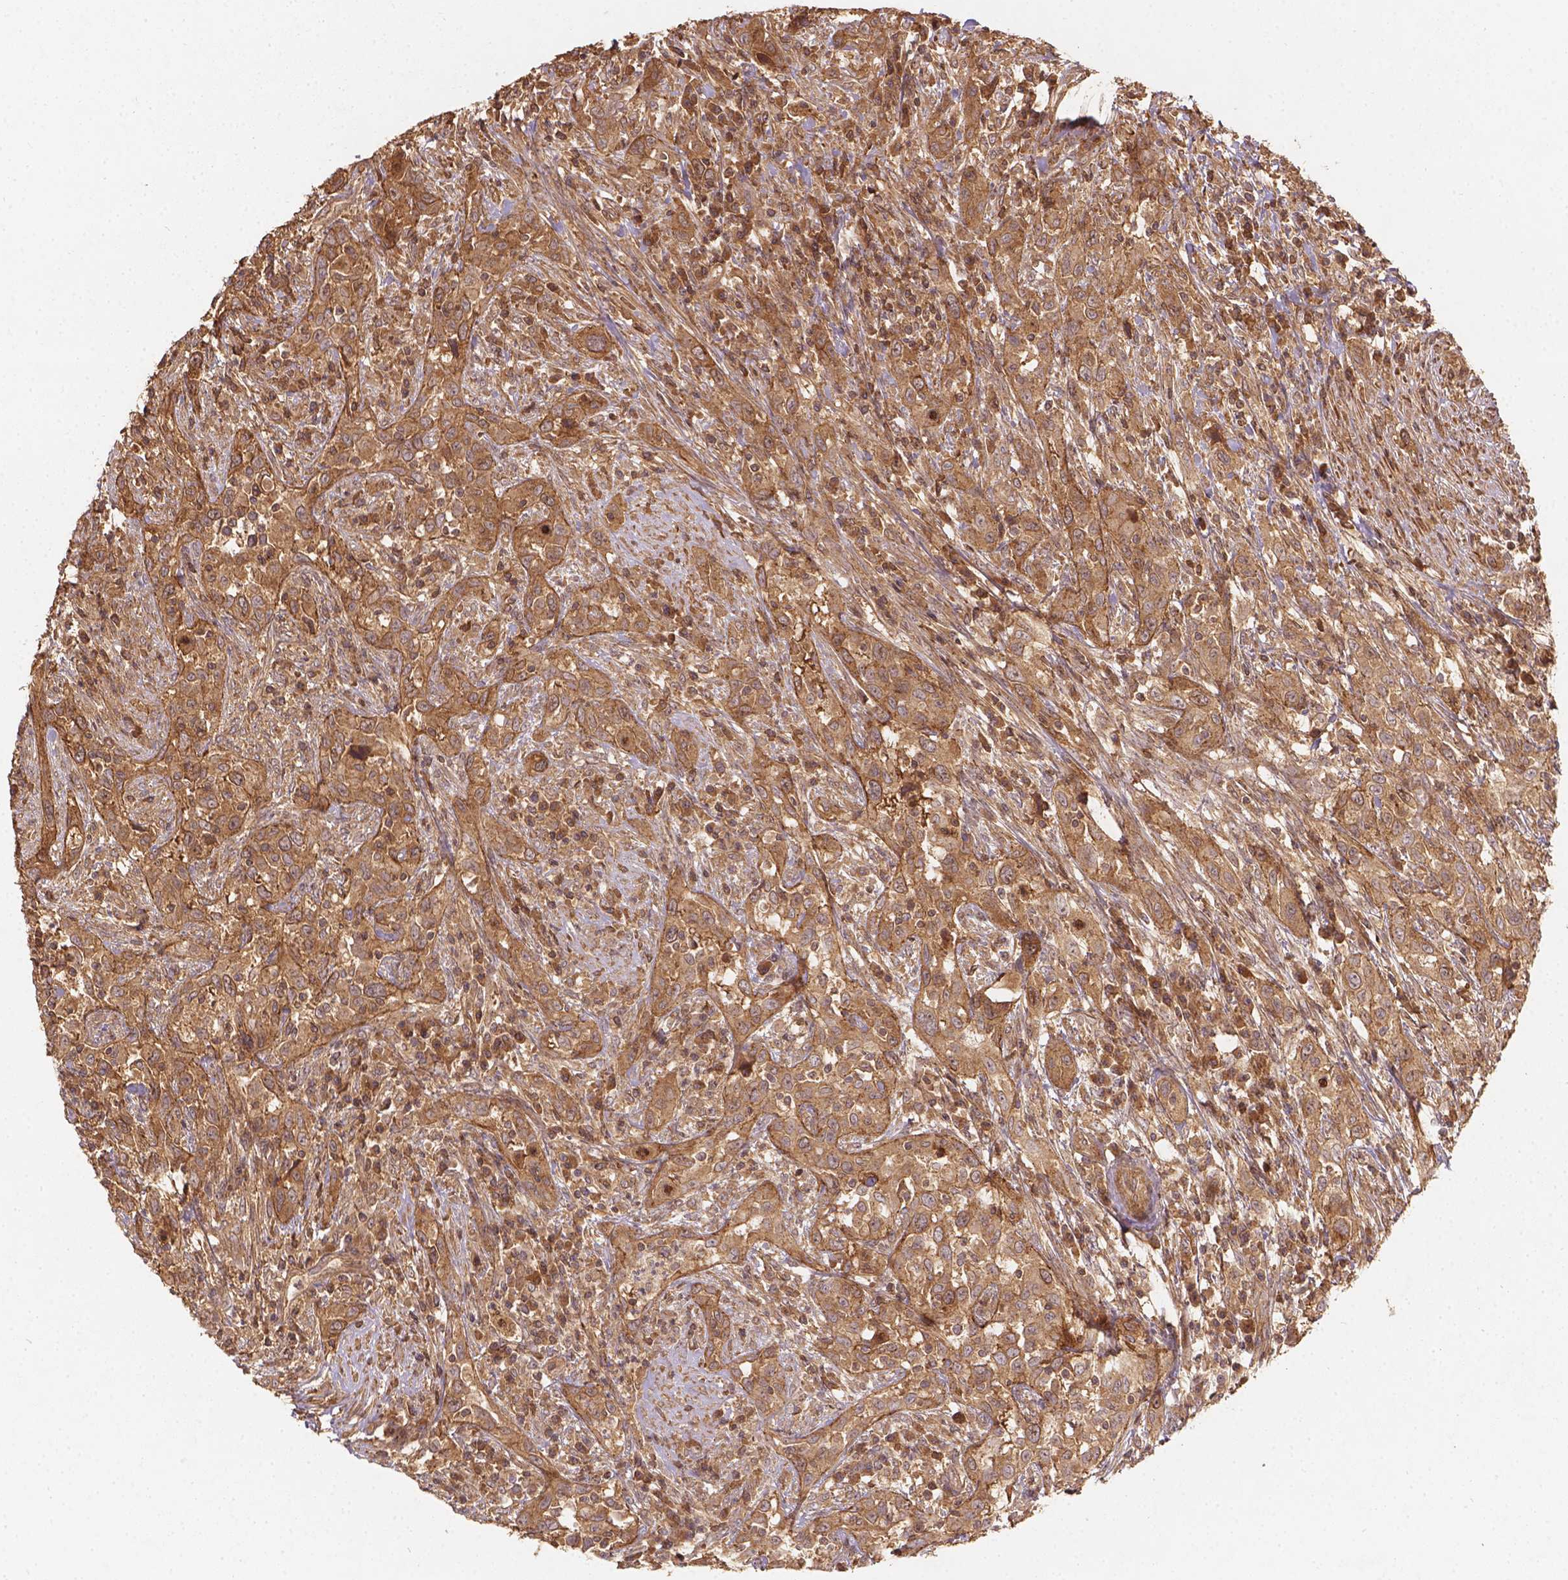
{"staining": {"intensity": "moderate", "quantity": ">75%", "location": "cytoplasmic/membranous"}, "tissue": "urothelial cancer", "cell_type": "Tumor cells", "image_type": "cancer", "snomed": [{"axis": "morphology", "description": "Urothelial carcinoma, NOS"}, {"axis": "morphology", "description": "Urothelial carcinoma, High grade"}, {"axis": "topography", "description": "Urinary bladder"}], "caption": "High-magnification brightfield microscopy of urothelial cancer stained with DAB (brown) and counterstained with hematoxylin (blue). tumor cells exhibit moderate cytoplasmic/membranous expression is seen in approximately>75% of cells.", "gene": "XPR1", "patient": {"sex": "female", "age": 64}}